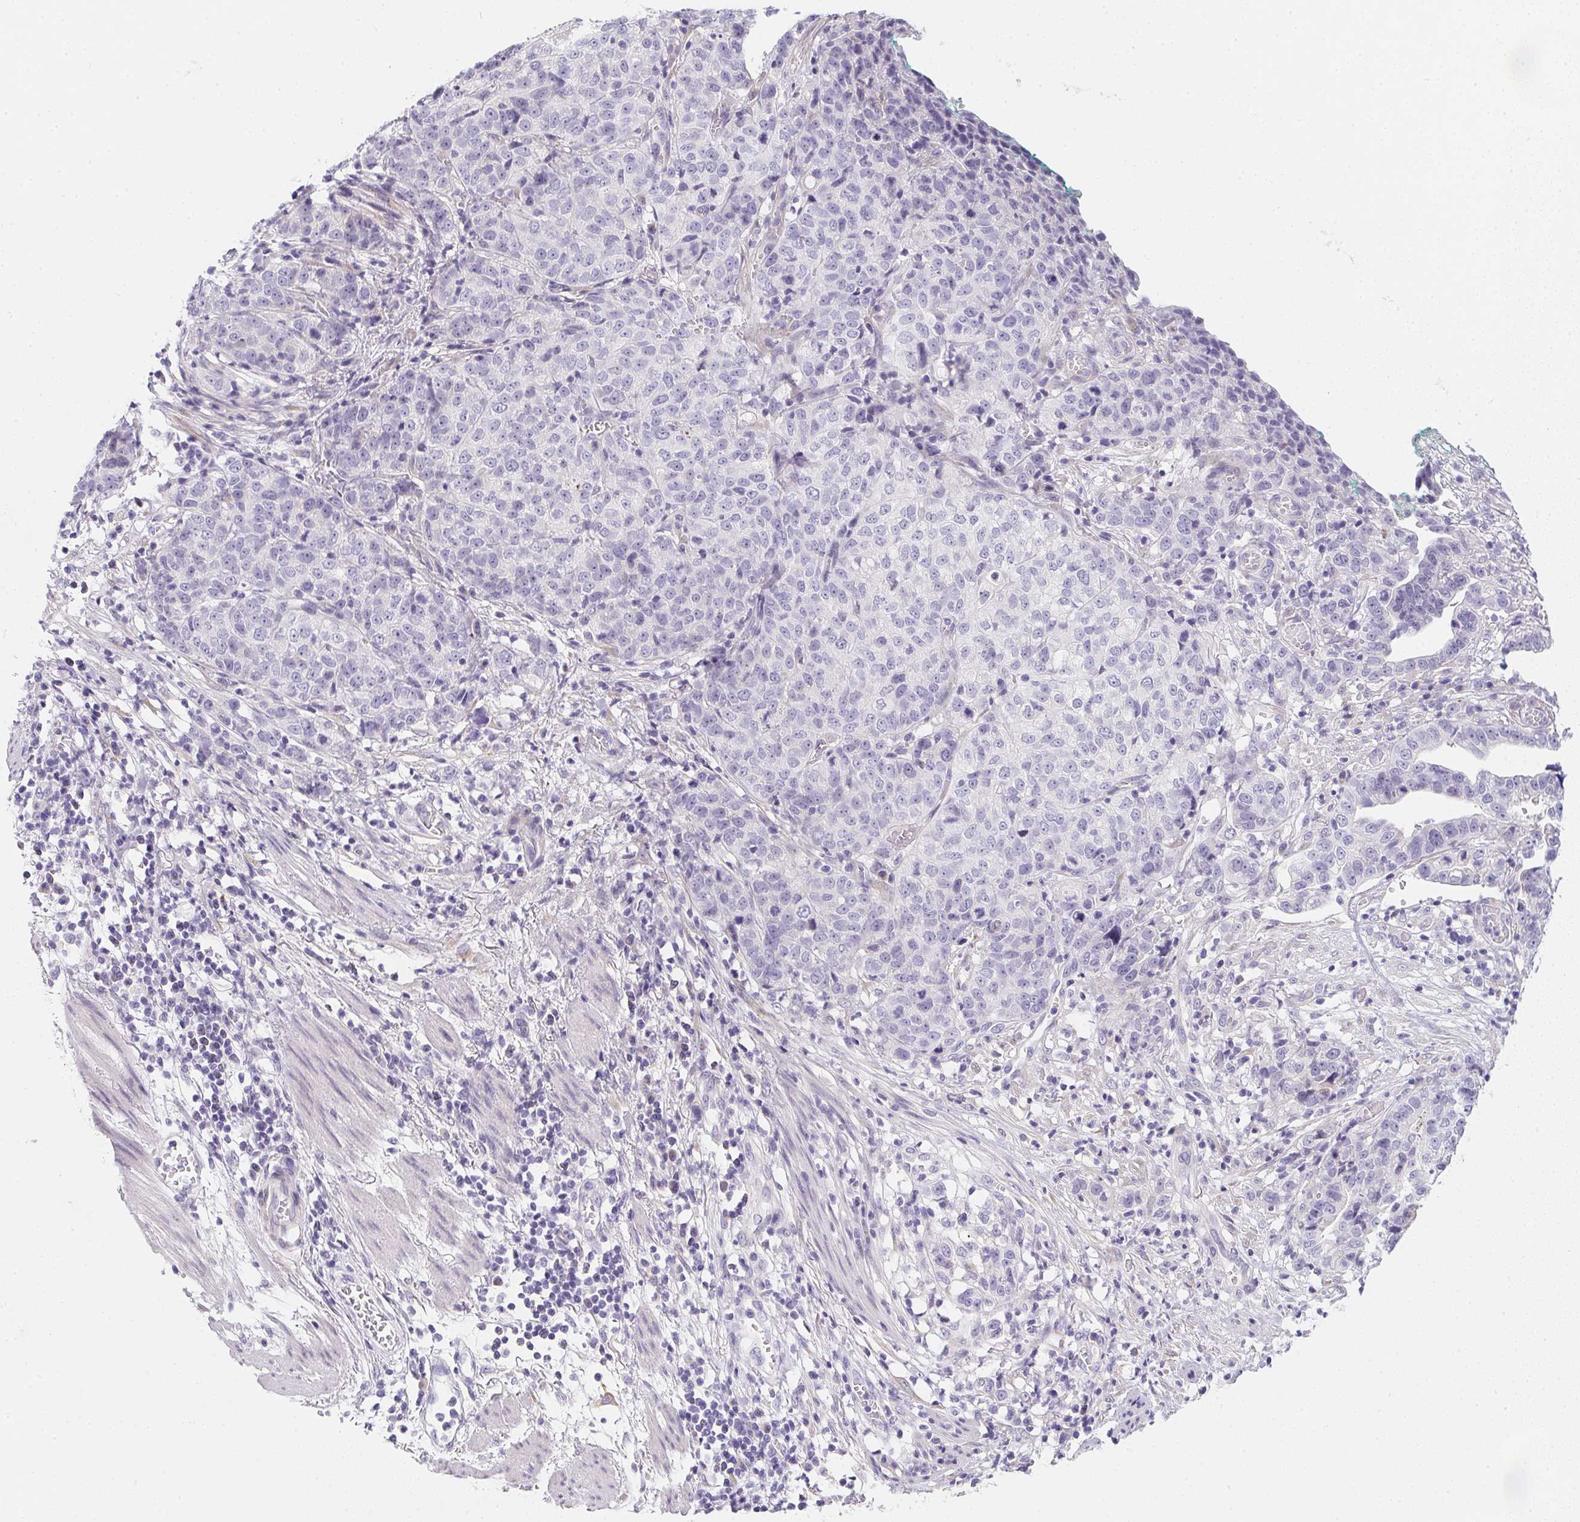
{"staining": {"intensity": "negative", "quantity": "none", "location": "none"}, "tissue": "stomach cancer", "cell_type": "Tumor cells", "image_type": "cancer", "snomed": [{"axis": "morphology", "description": "Adenocarcinoma, NOS"}, {"axis": "topography", "description": "Stomach, upper"}], "caption": "Tumor cells are negative for protein expression in human stomach adenocarcinoma.", "gene": "MAP1A", "patient": {"sex": "female", "age": 67}}